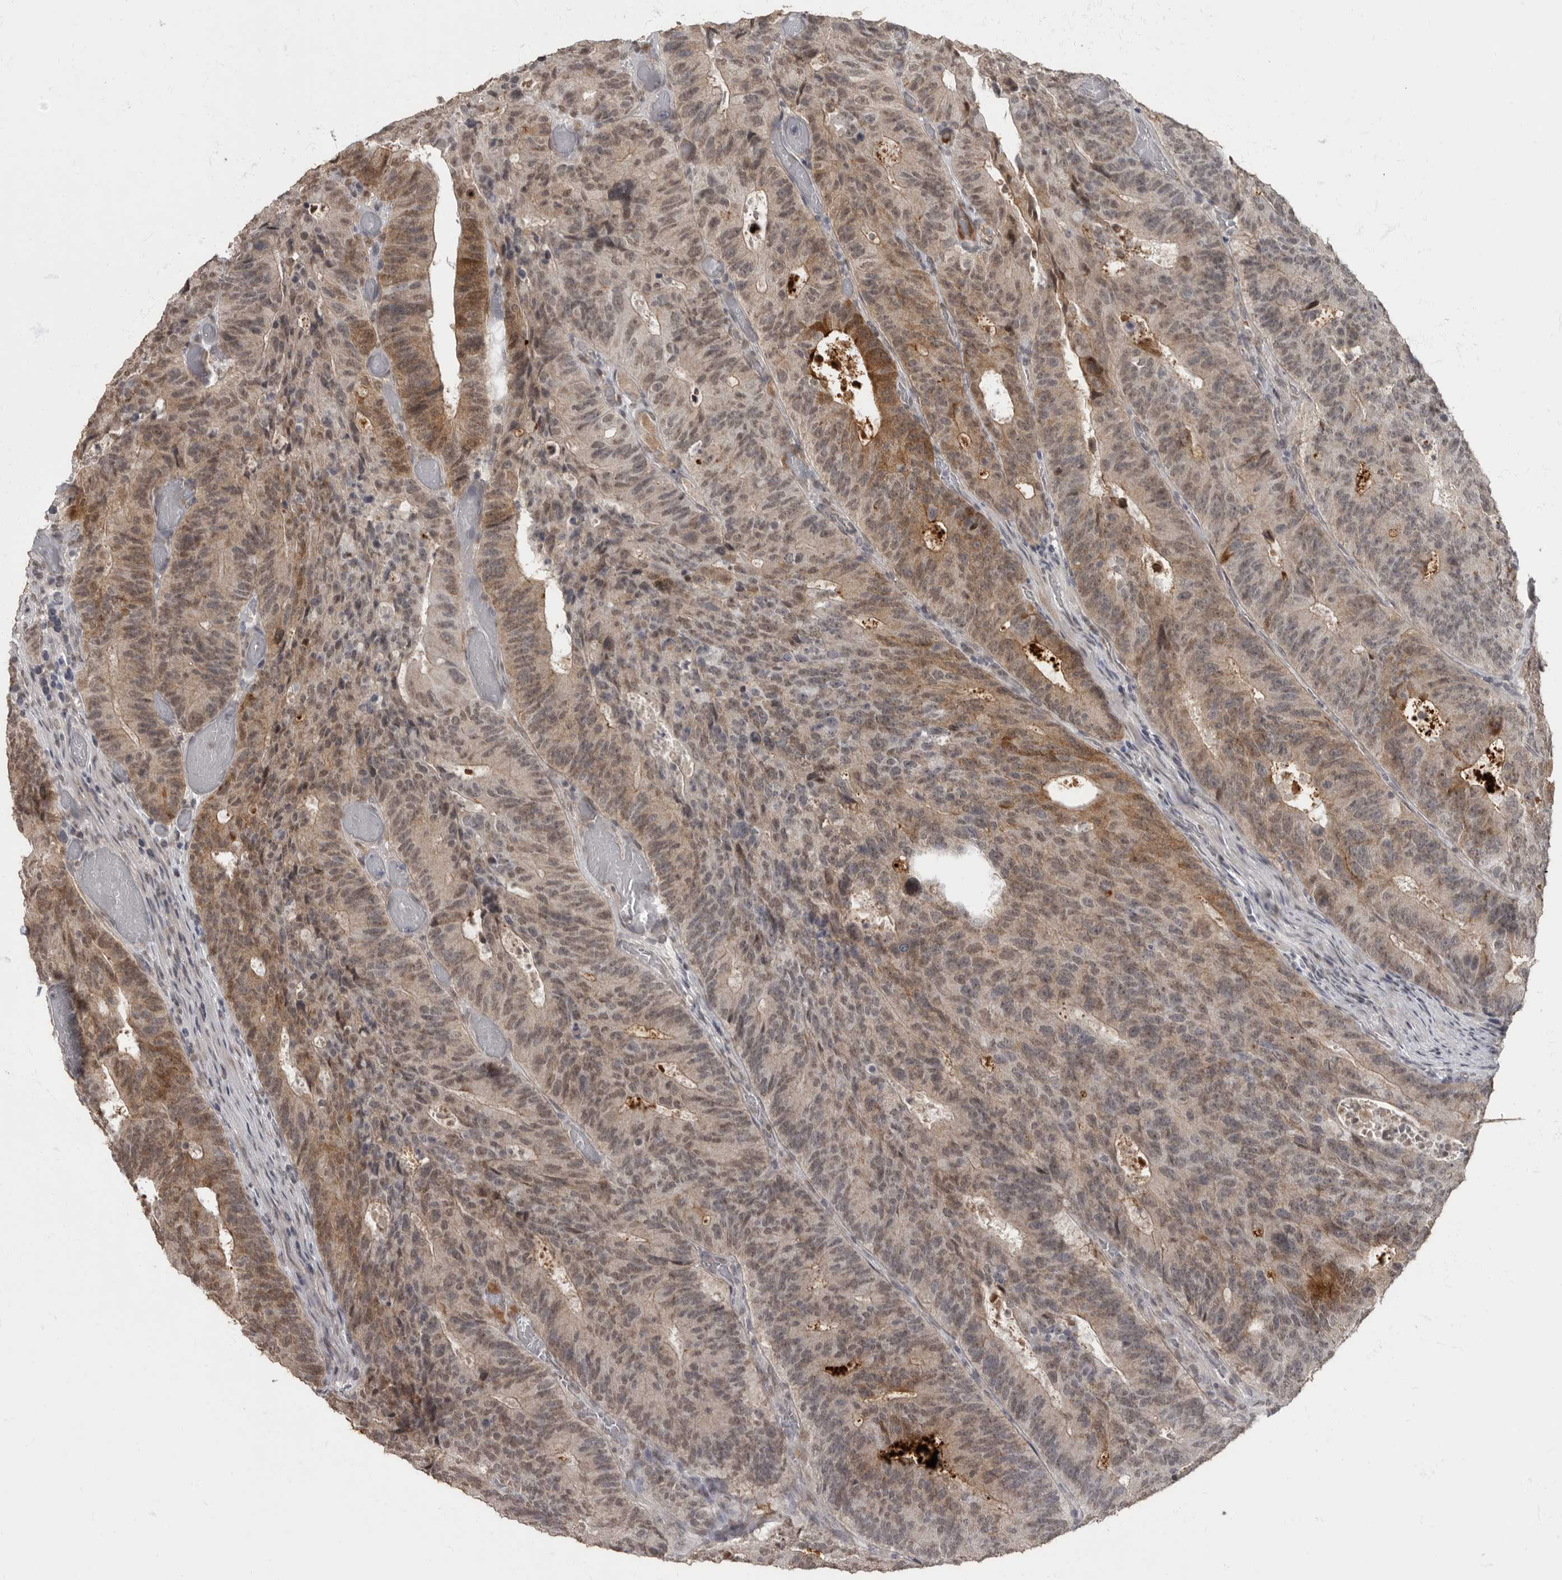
{"staining": {"intensity": "moderate", "quantity": "<25%", "location": "cytoplasmic/membranous"}, "tissue": "colorectal cancer", "cell_type": "Tumor cells", "image_type": "cancer", "snomed": [{"axis": "morphology", "description": "Adenocarcinoma, NOS"}, {"axis": "topography", "description": "Colon"}], "caption": "This photomicrograph shows immunohistochemistry (IHC) staining of human colorectal adenocarcinoma, with low moderate cytoplasmic/membranous staining in approximately <25% of tumor cells.", "gene": "NBL1", "patient": {"sex": "male", "age": 87}}